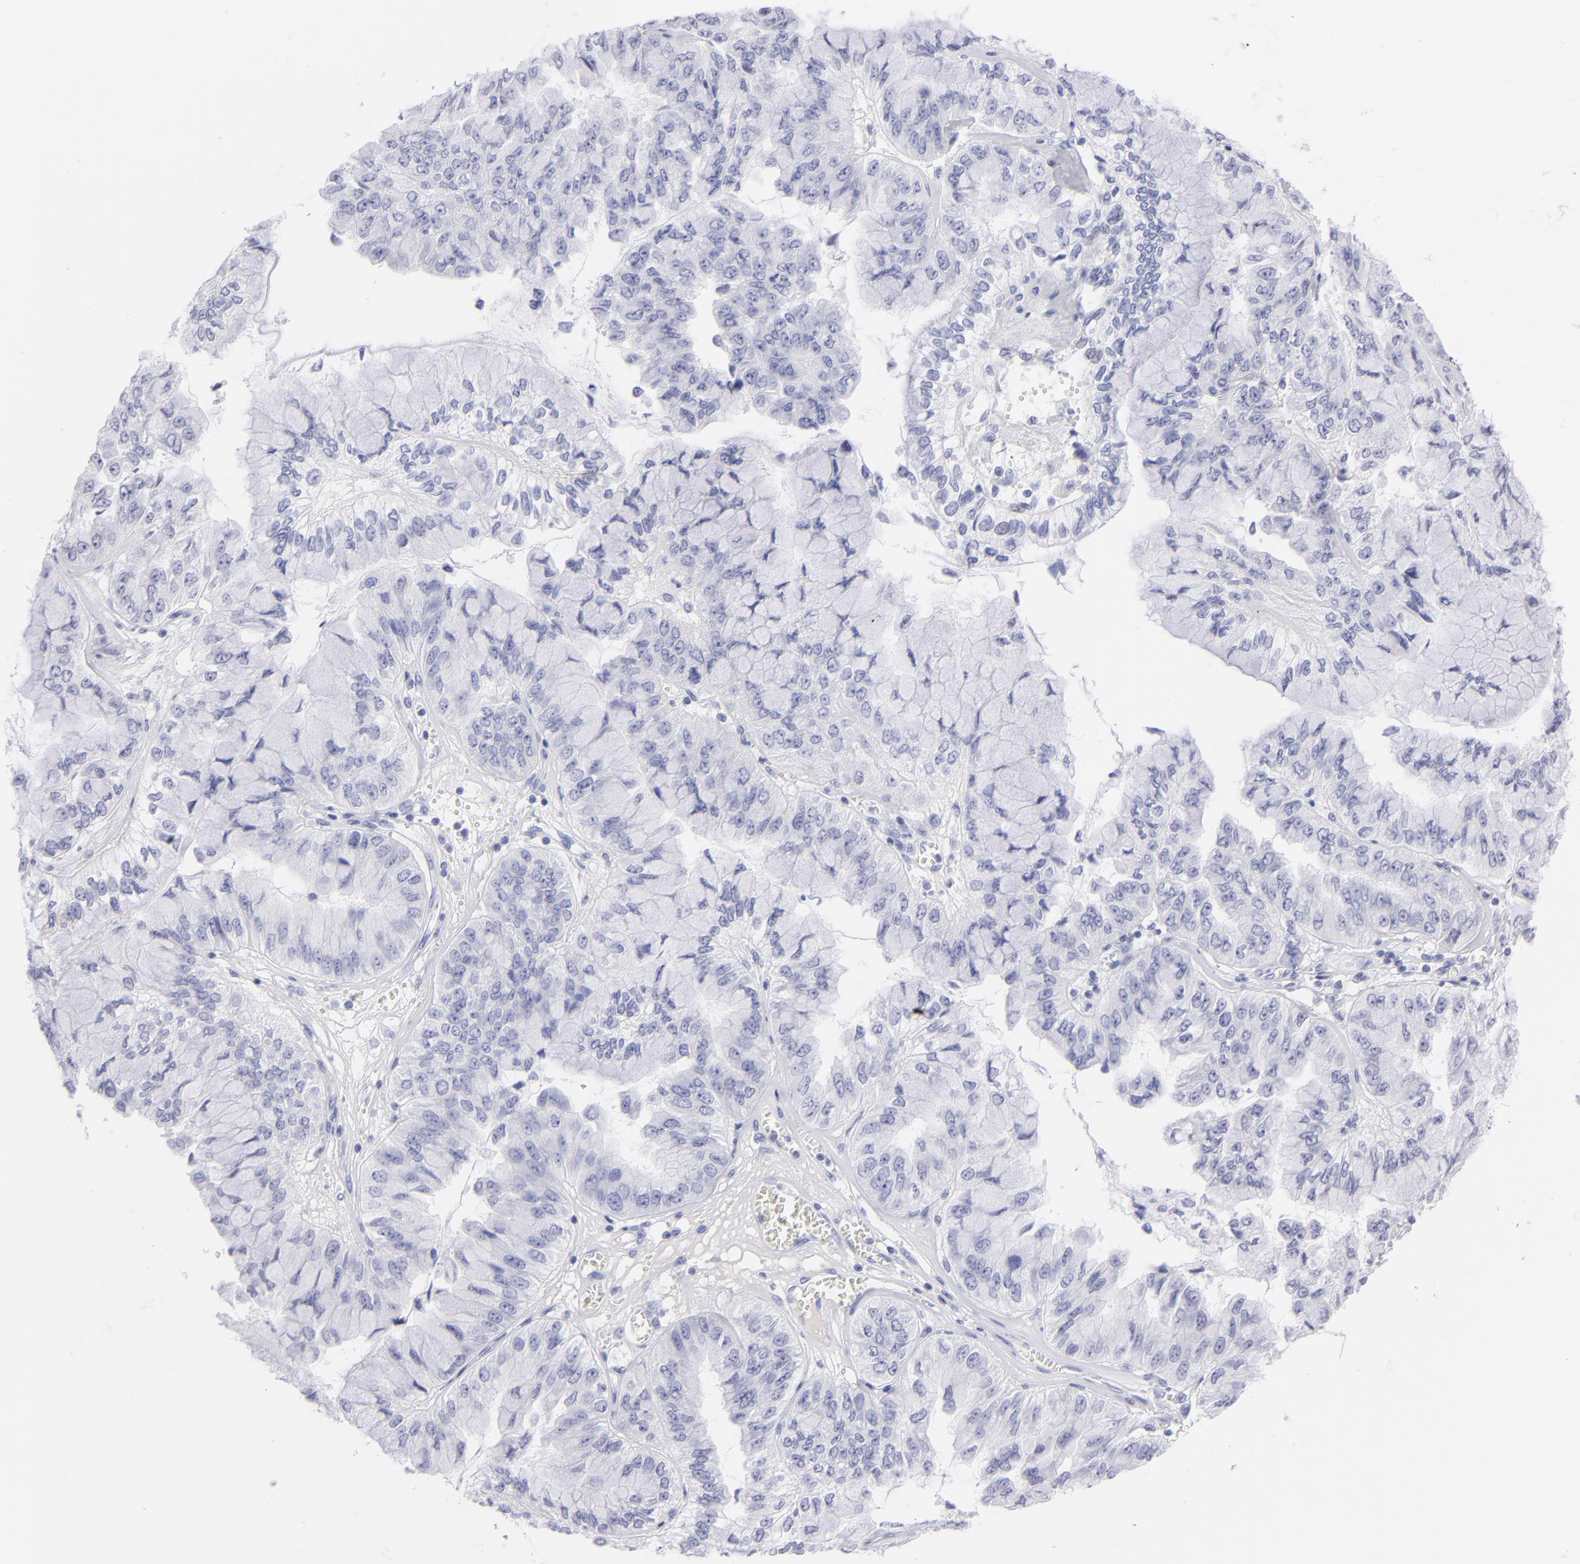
{"staining": {"intensity": "negative", "quantity": "none", "location": "none"}, "tissue": "liver cancer", "cell_type": "Tumor cells", "image_type": "cancer", "snomed": [{"axis": "morphology", "description": "Cholangiocarcinoma"}, {"axis": "topography", "description": "Liver"}], "caption": "Cholangiocarcinoma (liver) stained for a protein using immunohistochemistry displays no positivity tumor cells.", "gene": "SLC1A2", "patient": {"sex": "female", "age": 79}}